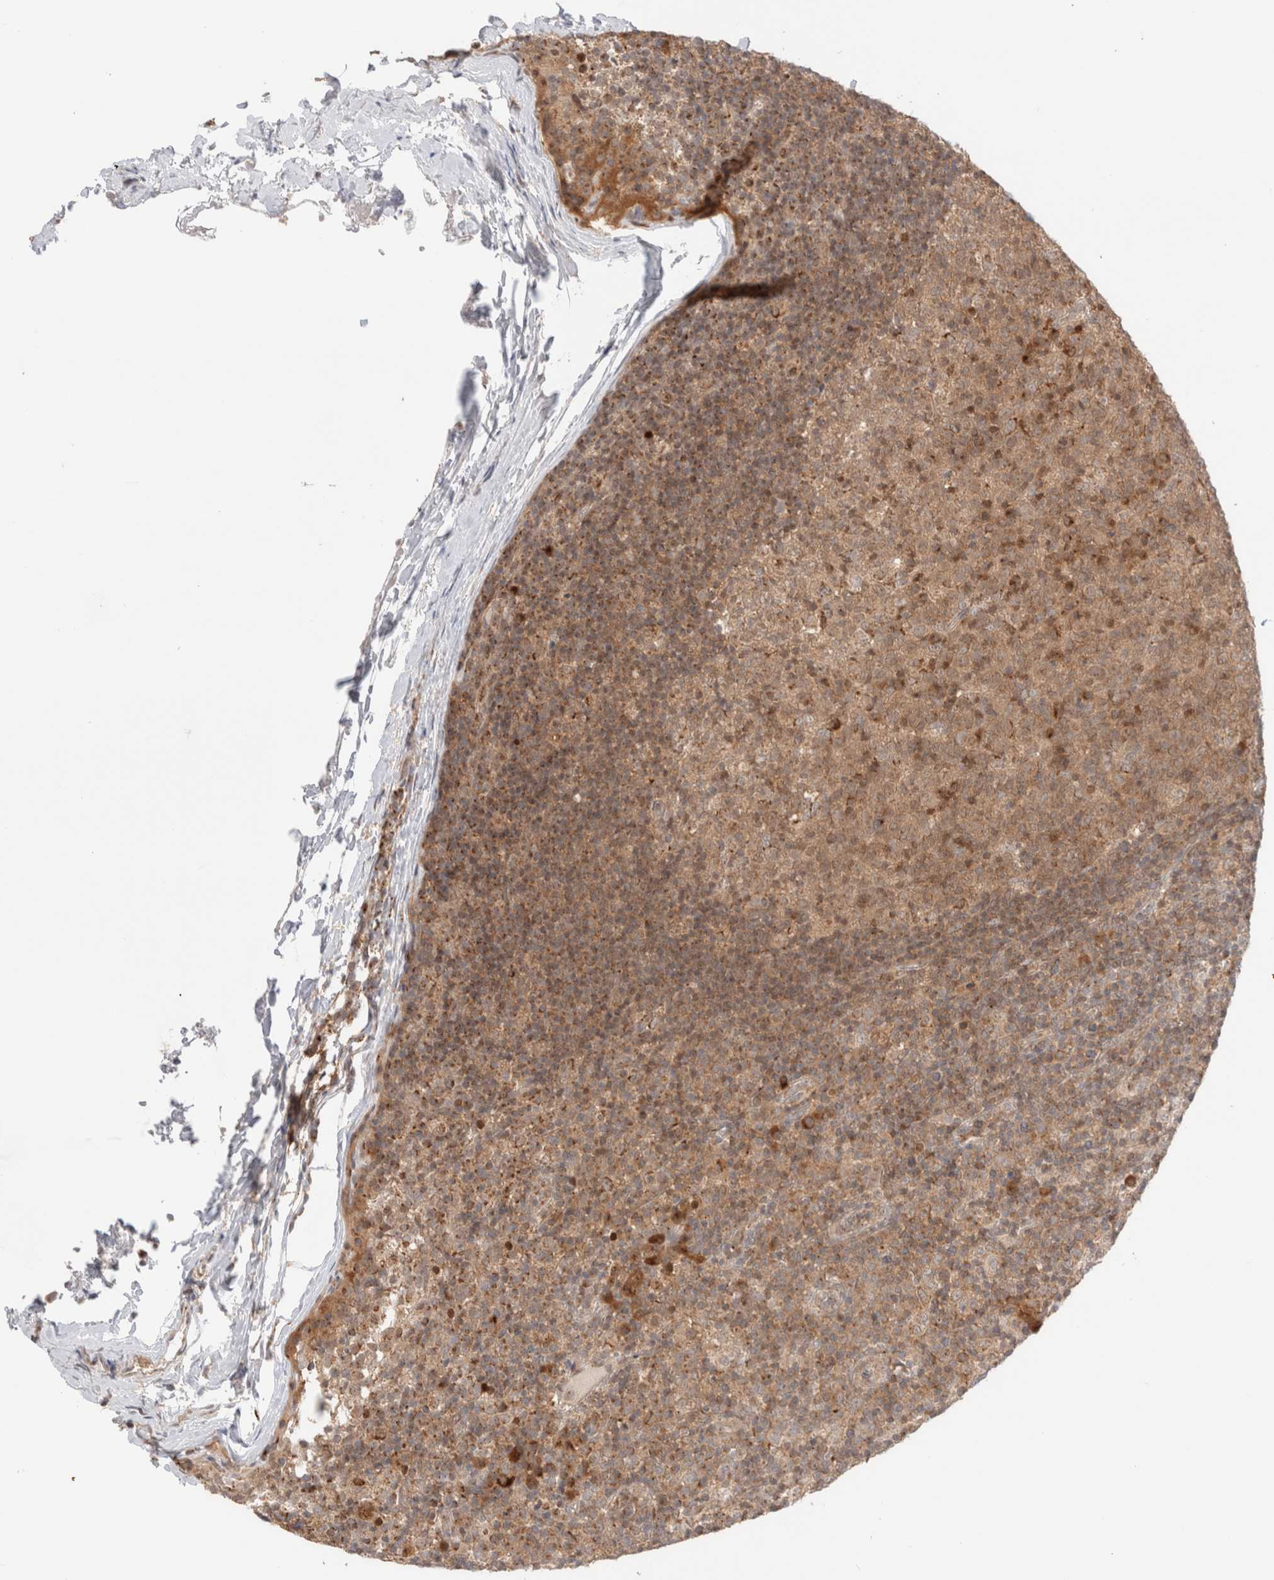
{"staining": {"intensity": "moderate", "quantity": ">75%", "location": "cytoplasmic/membranous"}, "tissue": "lymph node", "cell_type": "Germinal center cells", "image_type": "normal", "snomed": [{"axis": "morphology", "description": "Normal tissue, NOS"}, {"axis": "morphology", "description": "Inflammation, NOS"}, {"axis": "topography", "description": "Lymph node"}], "caption": "Lymph node stained for a protein (brown) shows moderate cytoplasmic/membranous positive positivity in approximately >75% of germinal center cells.", "gene": "XKR4", "patient": {"sex": "male", "age": 55}}